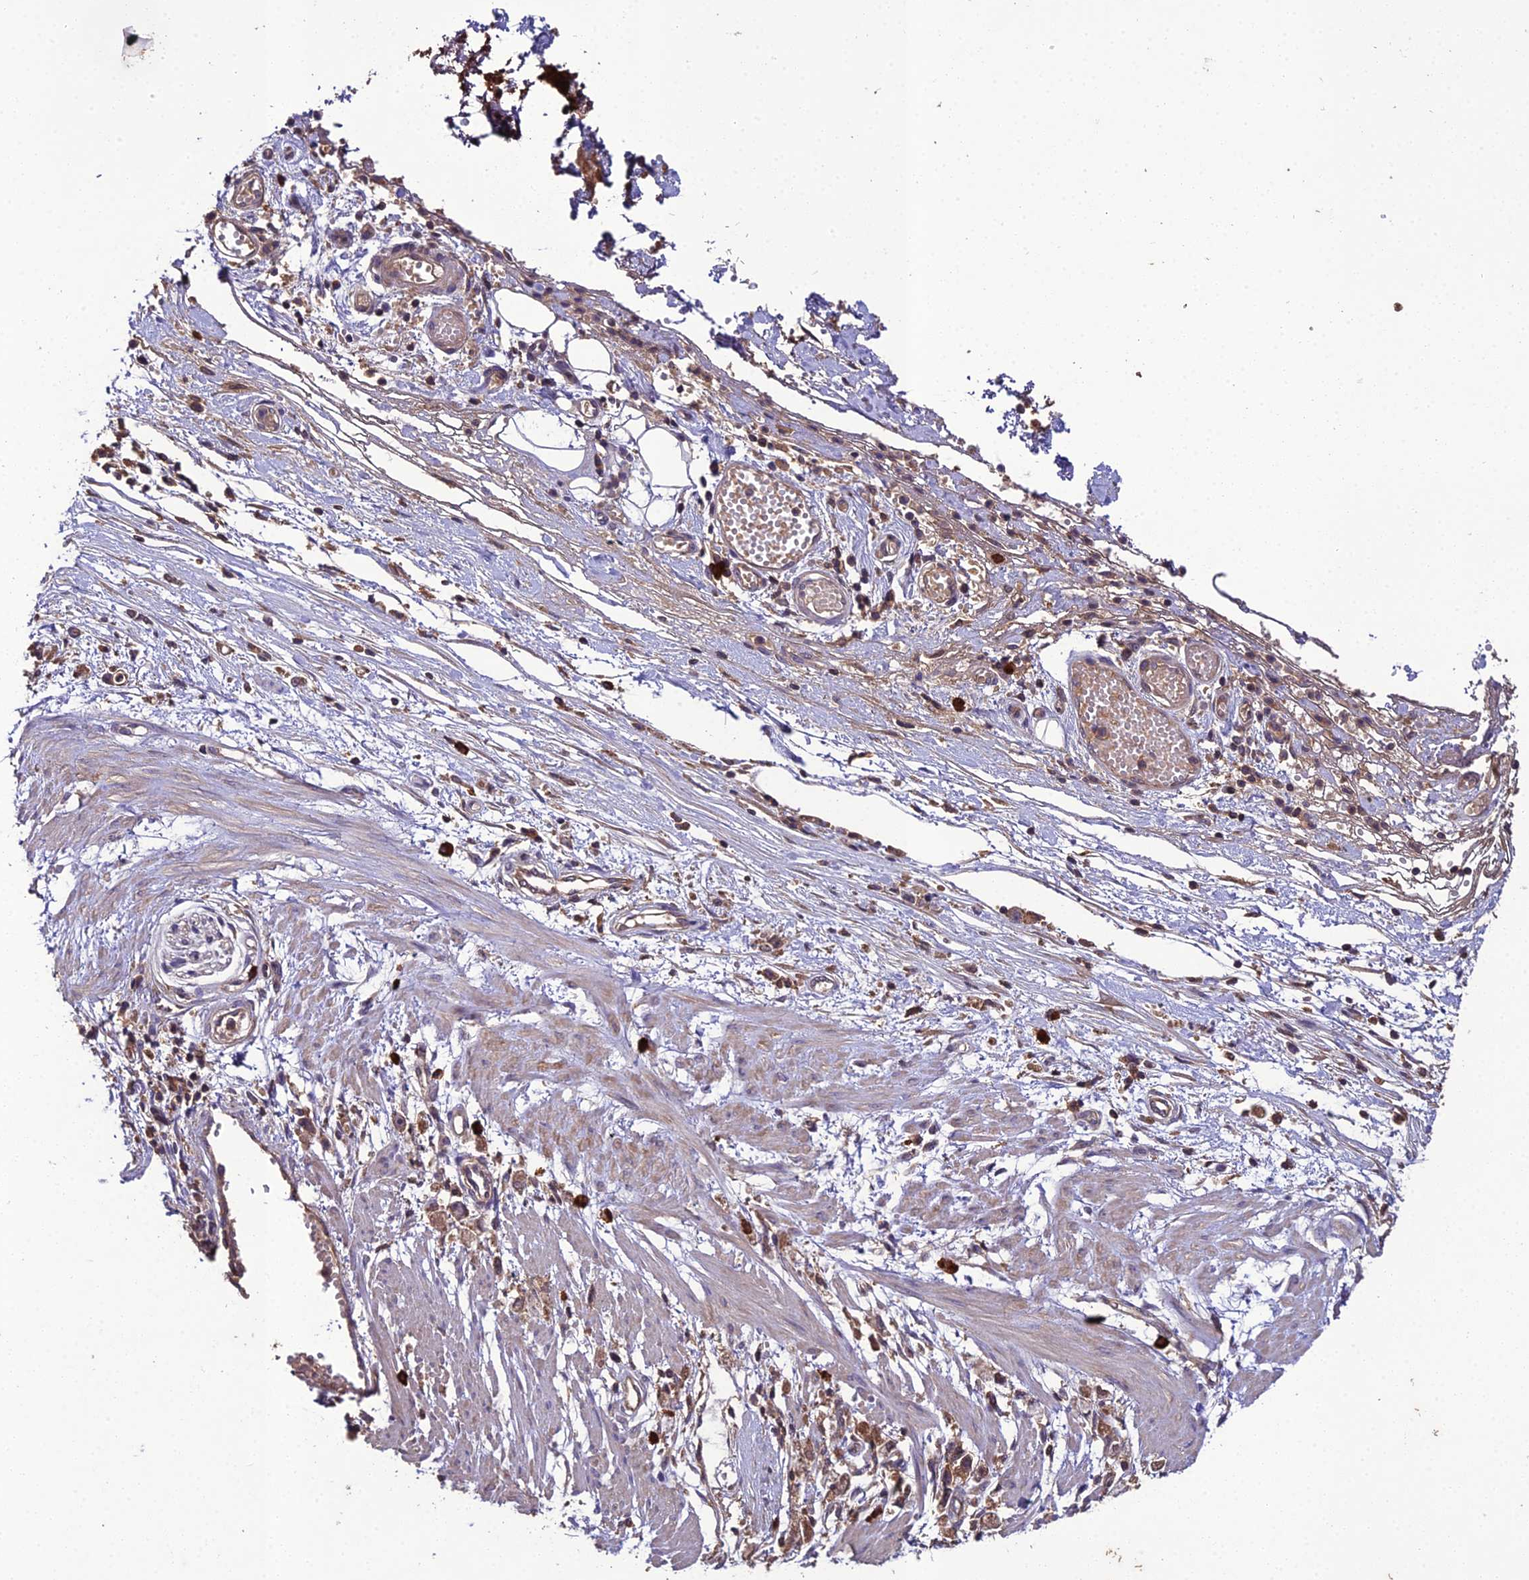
{"staining": {"intensity": "moderate", "quantity": ">75%", "location": "cytoplasmic/membranous"}, "tissue": "stomach cancer", "cell_type": "Tumor cells", "image_type": "cancer", "snomed": [{"axis": "morphology", "description": "Adenocarcinoma, NOS"}, {"axis": "topography", "description": "Stomach"}], "caption": "DAB (3,3'-diaminobenzidine) immunohistochemical staining of human stomach adenocarcinoma shows moderate cytoplasmic/membranous protein positivity in about >75% of tumor cells.", "gene": "TMEM258", "patient": {"sex": "female", "age": 59}}